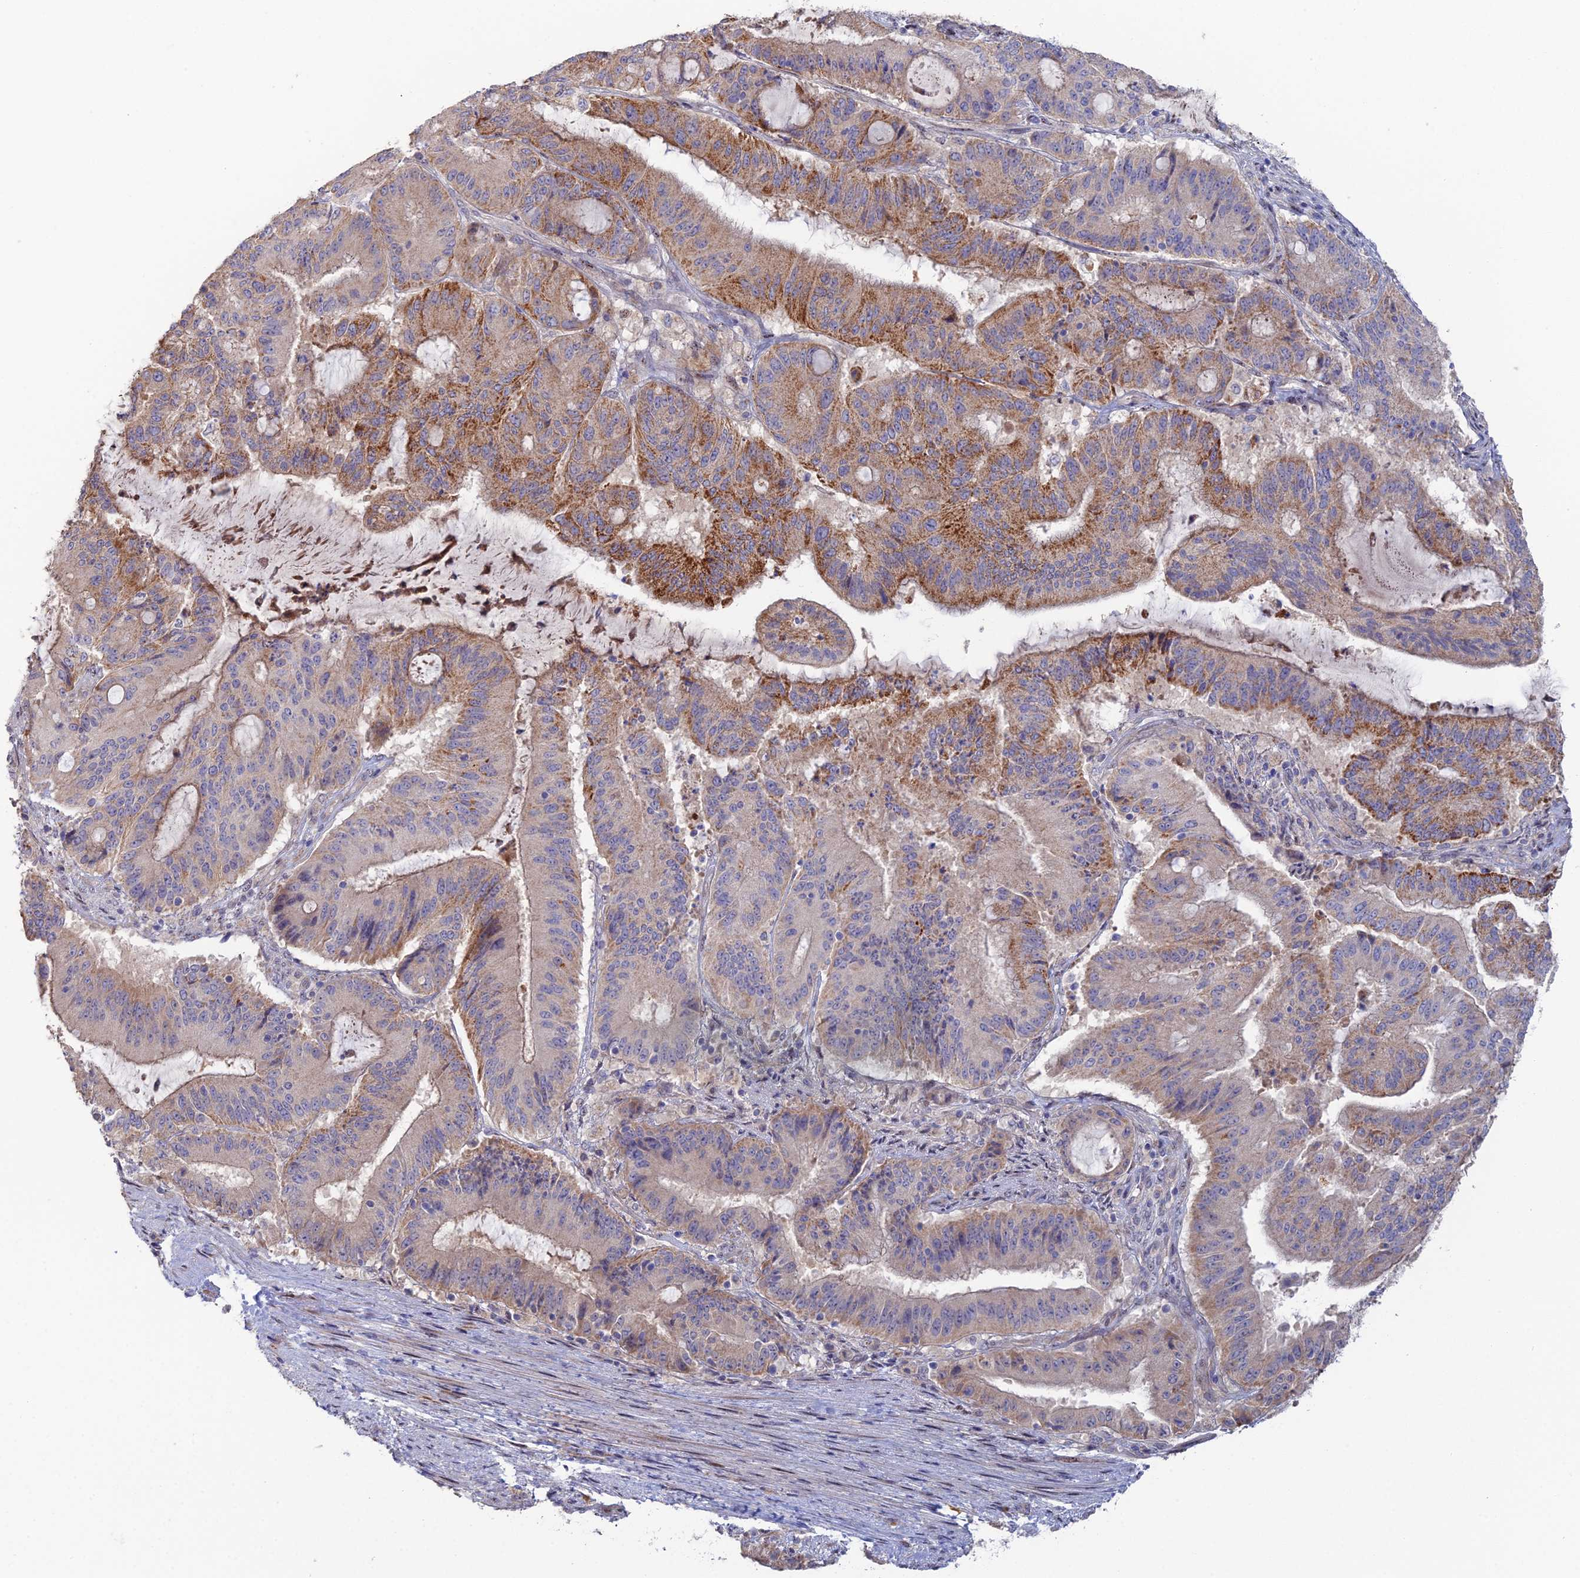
{"staining": {"intensity": "strong", "quantity": "<25%", "location": "cytoplasmic/membranous"}, "tissue": "liver cancer", "cell_type": "Tumor cells", "image_type": "cancer", "snomed": [{"axis": "morphology", "description": "Normal tissue, NOS"}, {"axis": "morphology", "description": "Cholangiocarcinoma"}, {"axis": "topography", "description": "Liver"}, {"axis": "topography", "description": "Peripheral nerve tissue"}], "caption": "An immunohistochemistry (IHC) histopathology image of tumor tissue is shown. Protein staining in brown highlights strong cytoplasmic/membranous positivity in liver cancer within tumor cells.", "gene": "ARL16", "patient": {"sex": "female", "age": 73}}